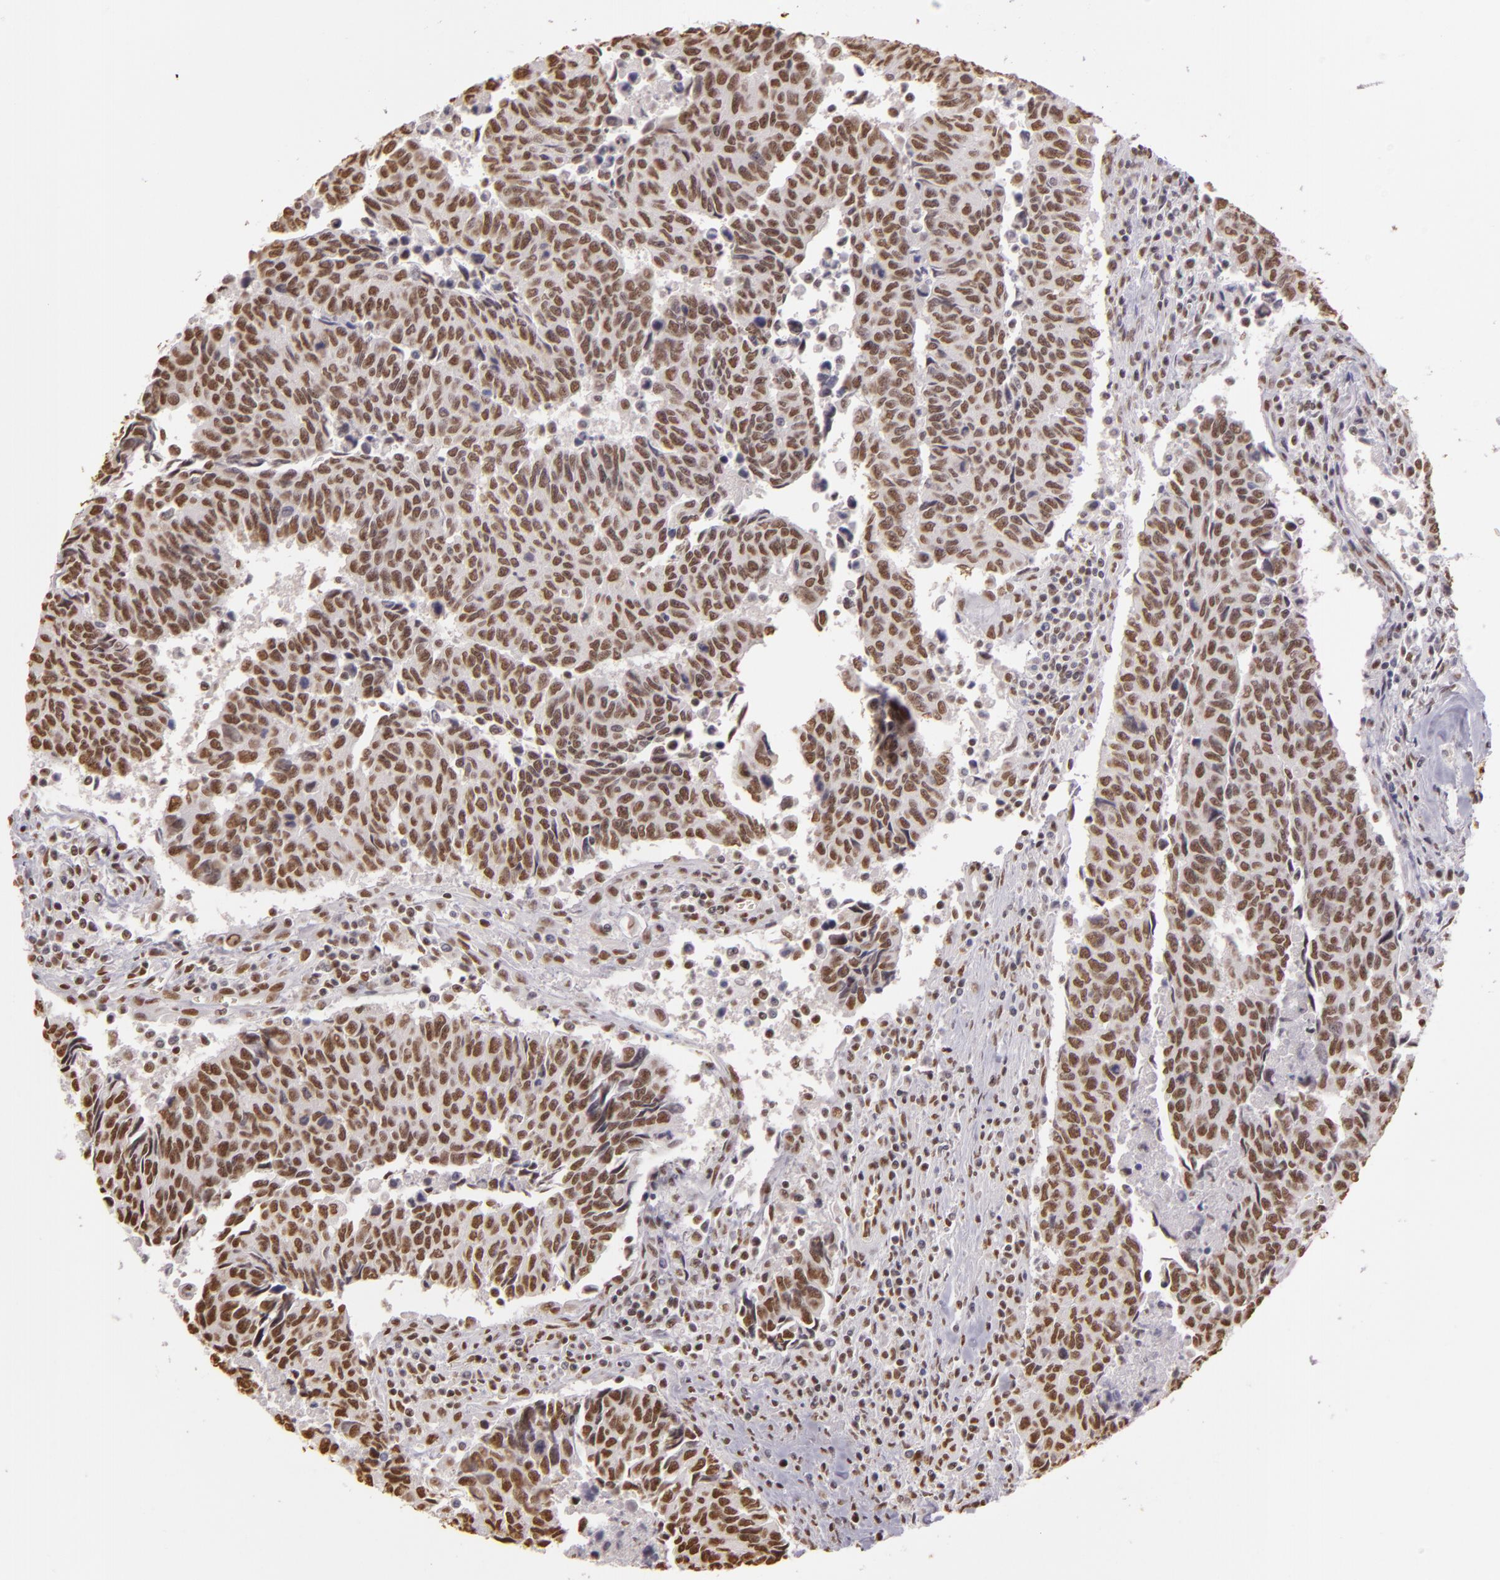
{"staining": {"intensity": "weak", "quantity": ">75%", "location": "nuclear"}, "tissue": "urothelial cancer", "cell_type": "Tumor cells", "image_type": "cancer", "snomed": [{"axis": "morphology", "description": "Urothelial carcinoma, High grade"}, {"axis": "topography", "description": "Urinary bladder"}], "caption": "This photomicrograph reveals IHC staining of human urothelial cancer, with low weak nuclear staining in approximately >75% of tumor cells.", "gene": "PAPOLA", "patient": {"sex": "male", "age": 86}}